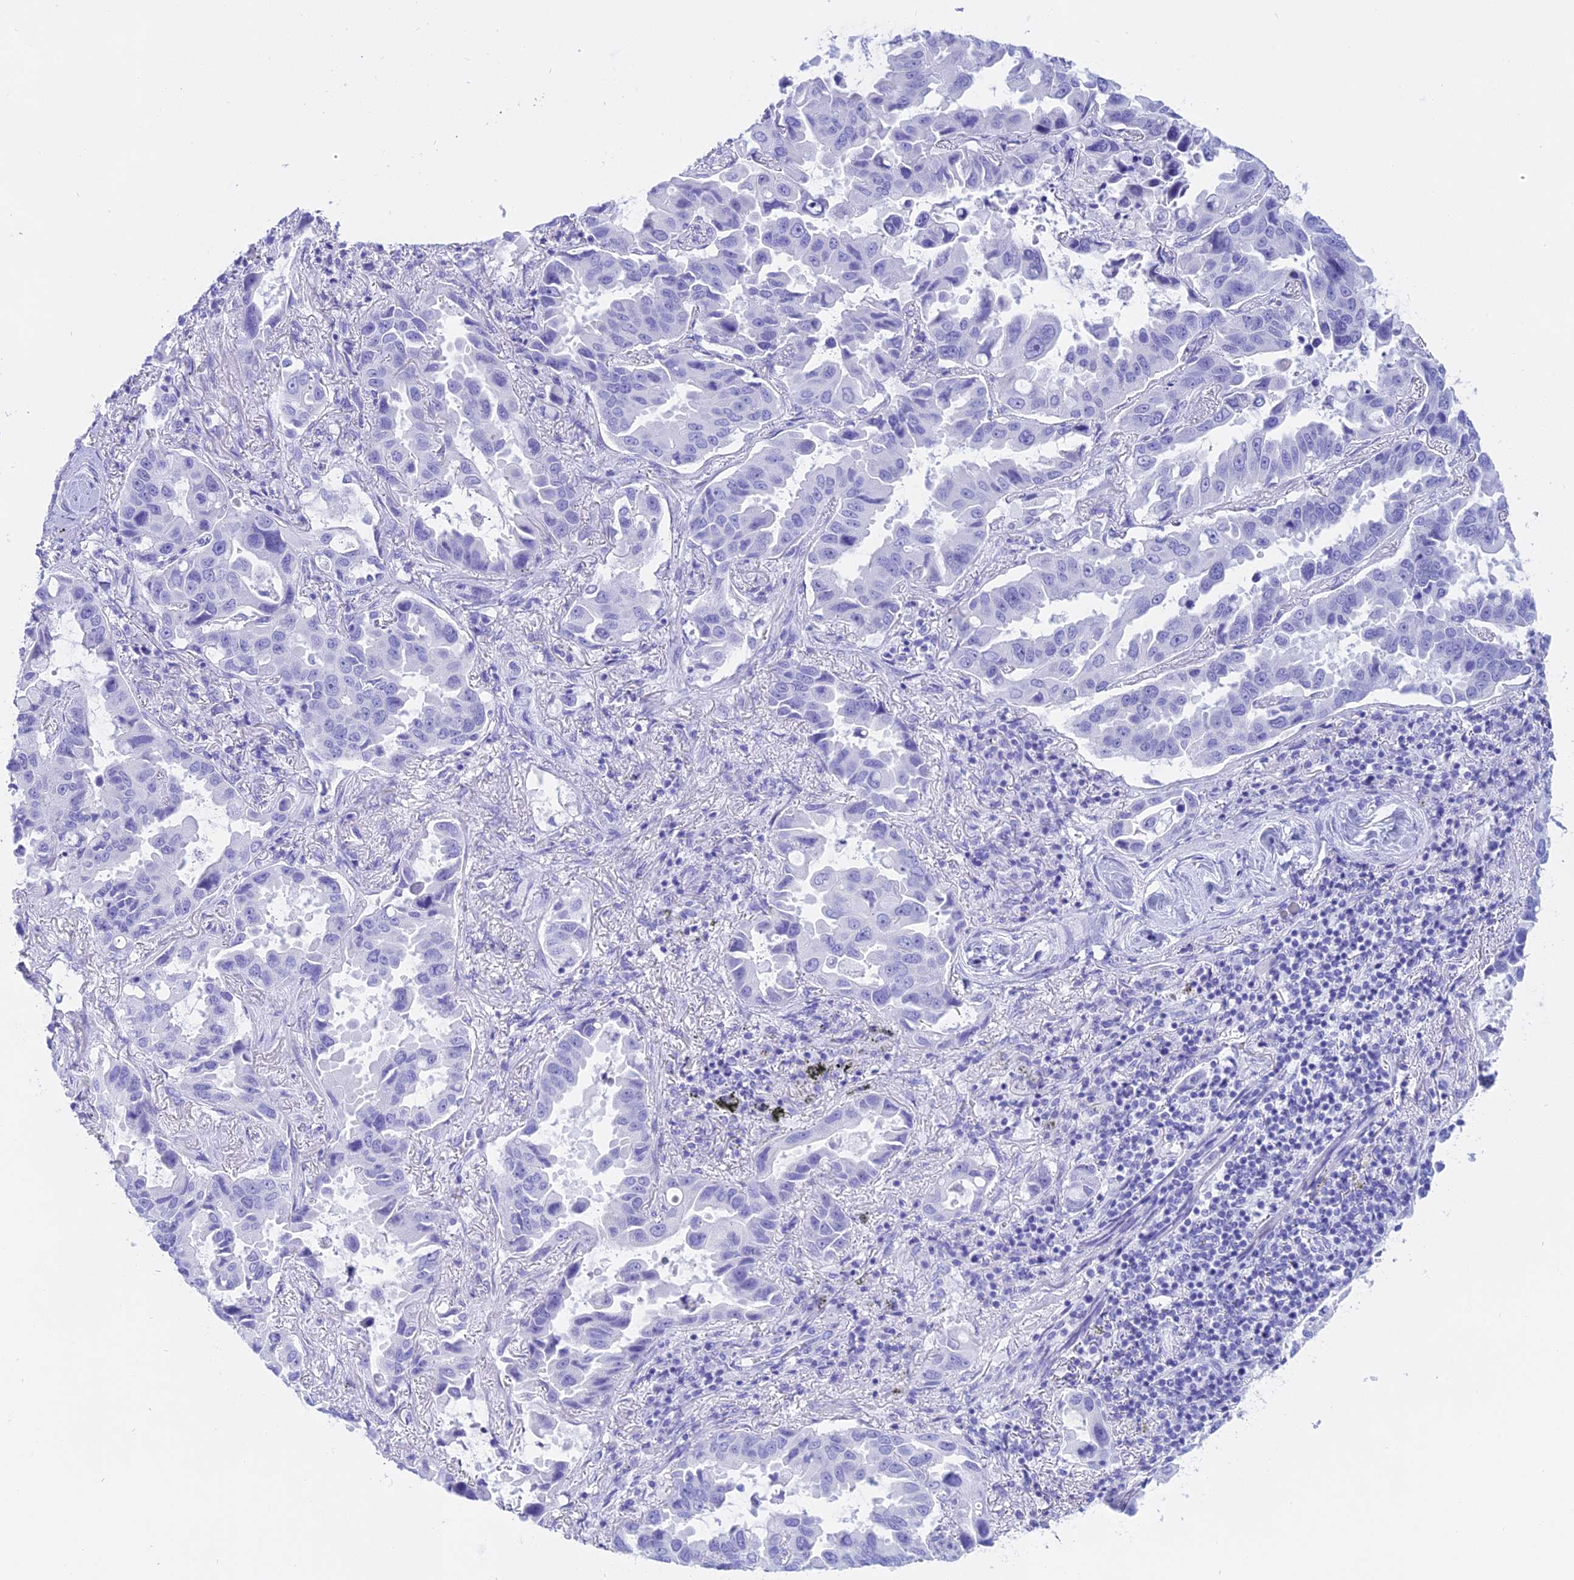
{"staining": {"intensity": "negative", "quantity": "none", "location": "none"}, "tissue": "lung cancer", "cell_type": "Tumor cells", "image_type": "cancer", "snomed": [{"axis": "morphology", "description": "Adenocarcinoma, NOS"}, {"axis": "topography", "description": "Lung"}], "caption": "IHC micrograph of neoplastic tissue: human lung cancer stained with DAB (3,3'-diaminobenzidine) displays no significant protein staining in tumor cells.", "gene": "ISCA1", "patient": {"sex": "male", "age": 64}}